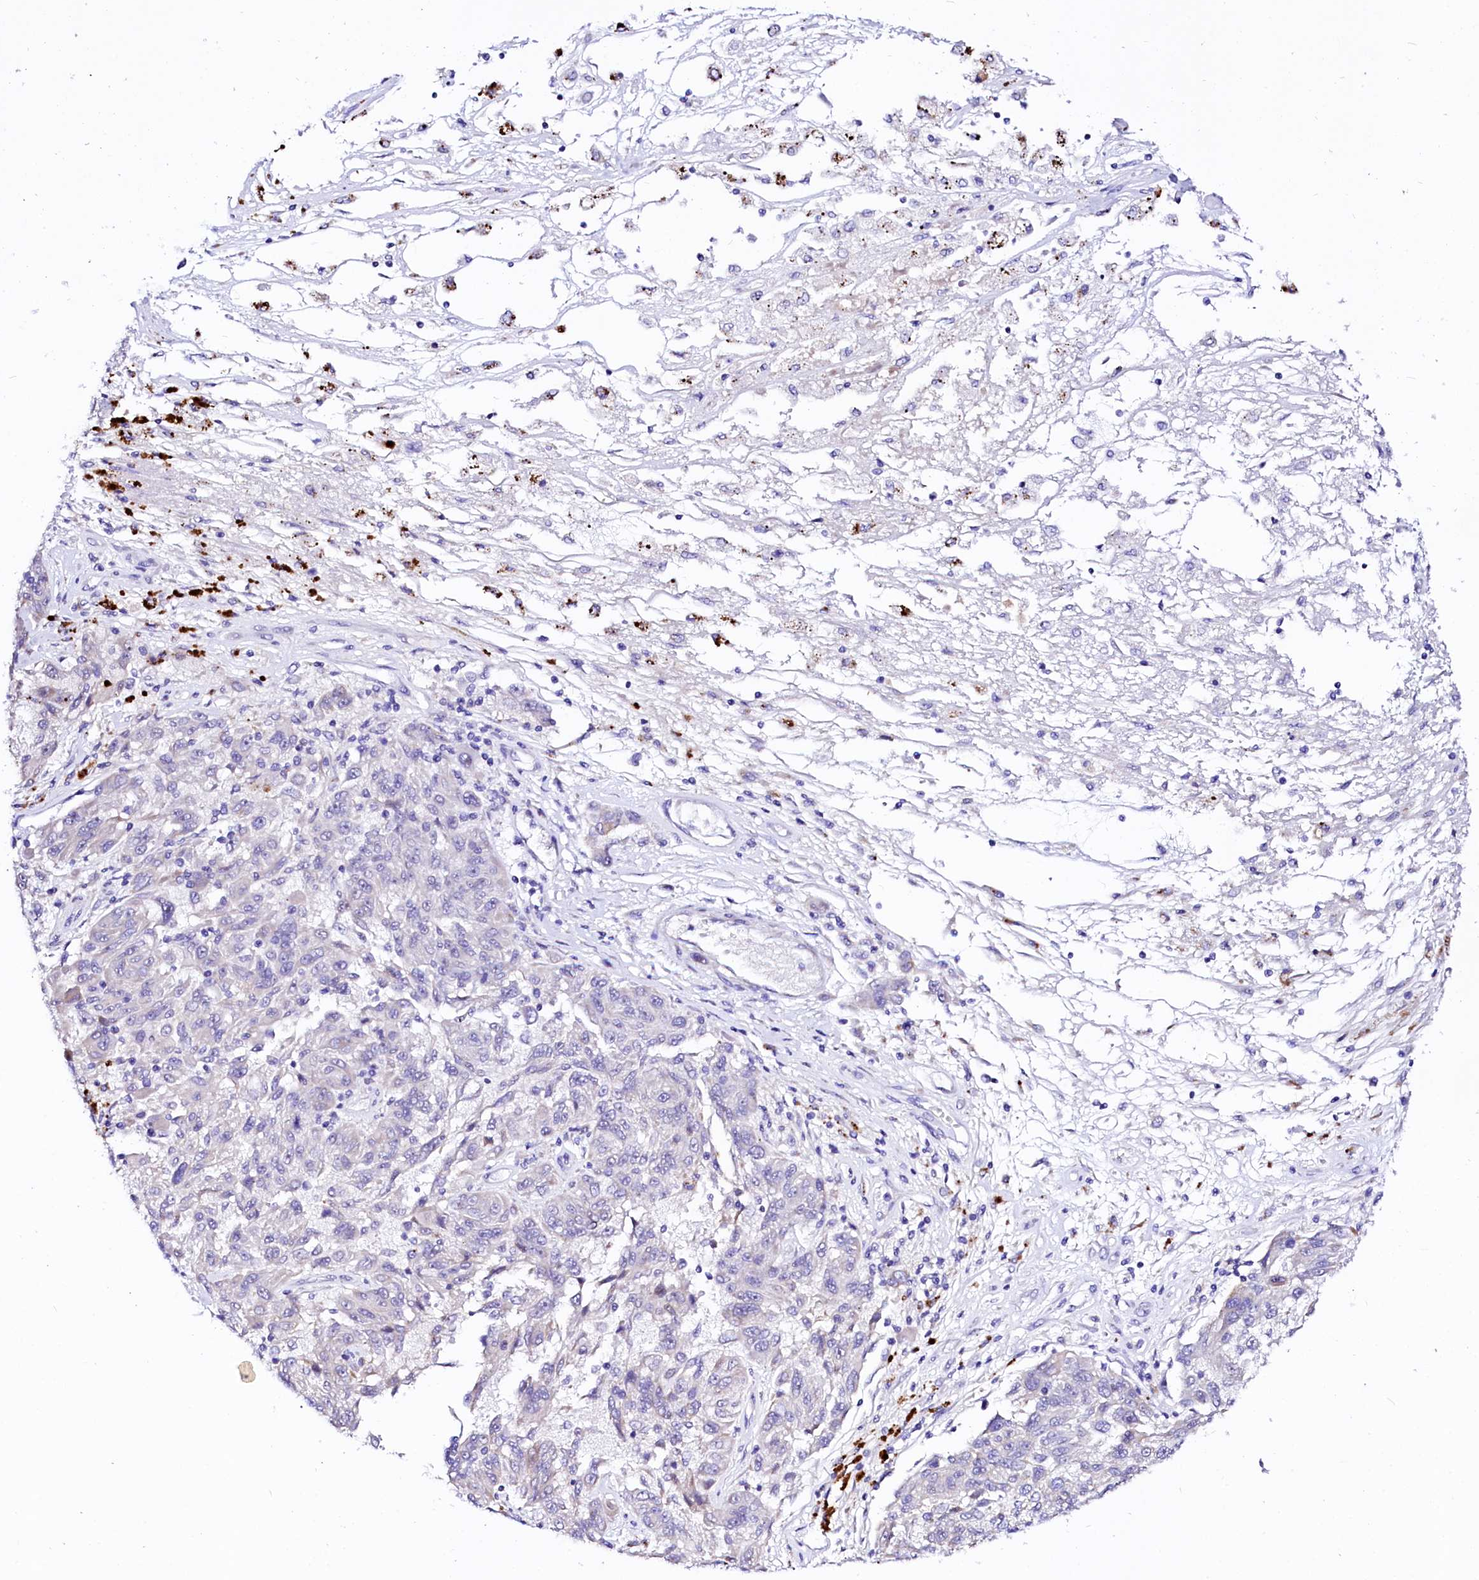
{"staining": {"intensity": "negative", "quantity": "none", "location": "none"}, "tissue": "melanoma", "cell_type": "Tumor cells", "image_type": "cancer", "snomed": [{"axis": "morphology", "description": "Malignant melanoma, NOS"}, {"axis": "topography", "description": "Skin"}], "caption": "A histopathology image of melanoma stained for a protein displays no brown staining in tumor cells.", "gene": "BTBD16", "patient": {"sex": "male", "age": 53}}